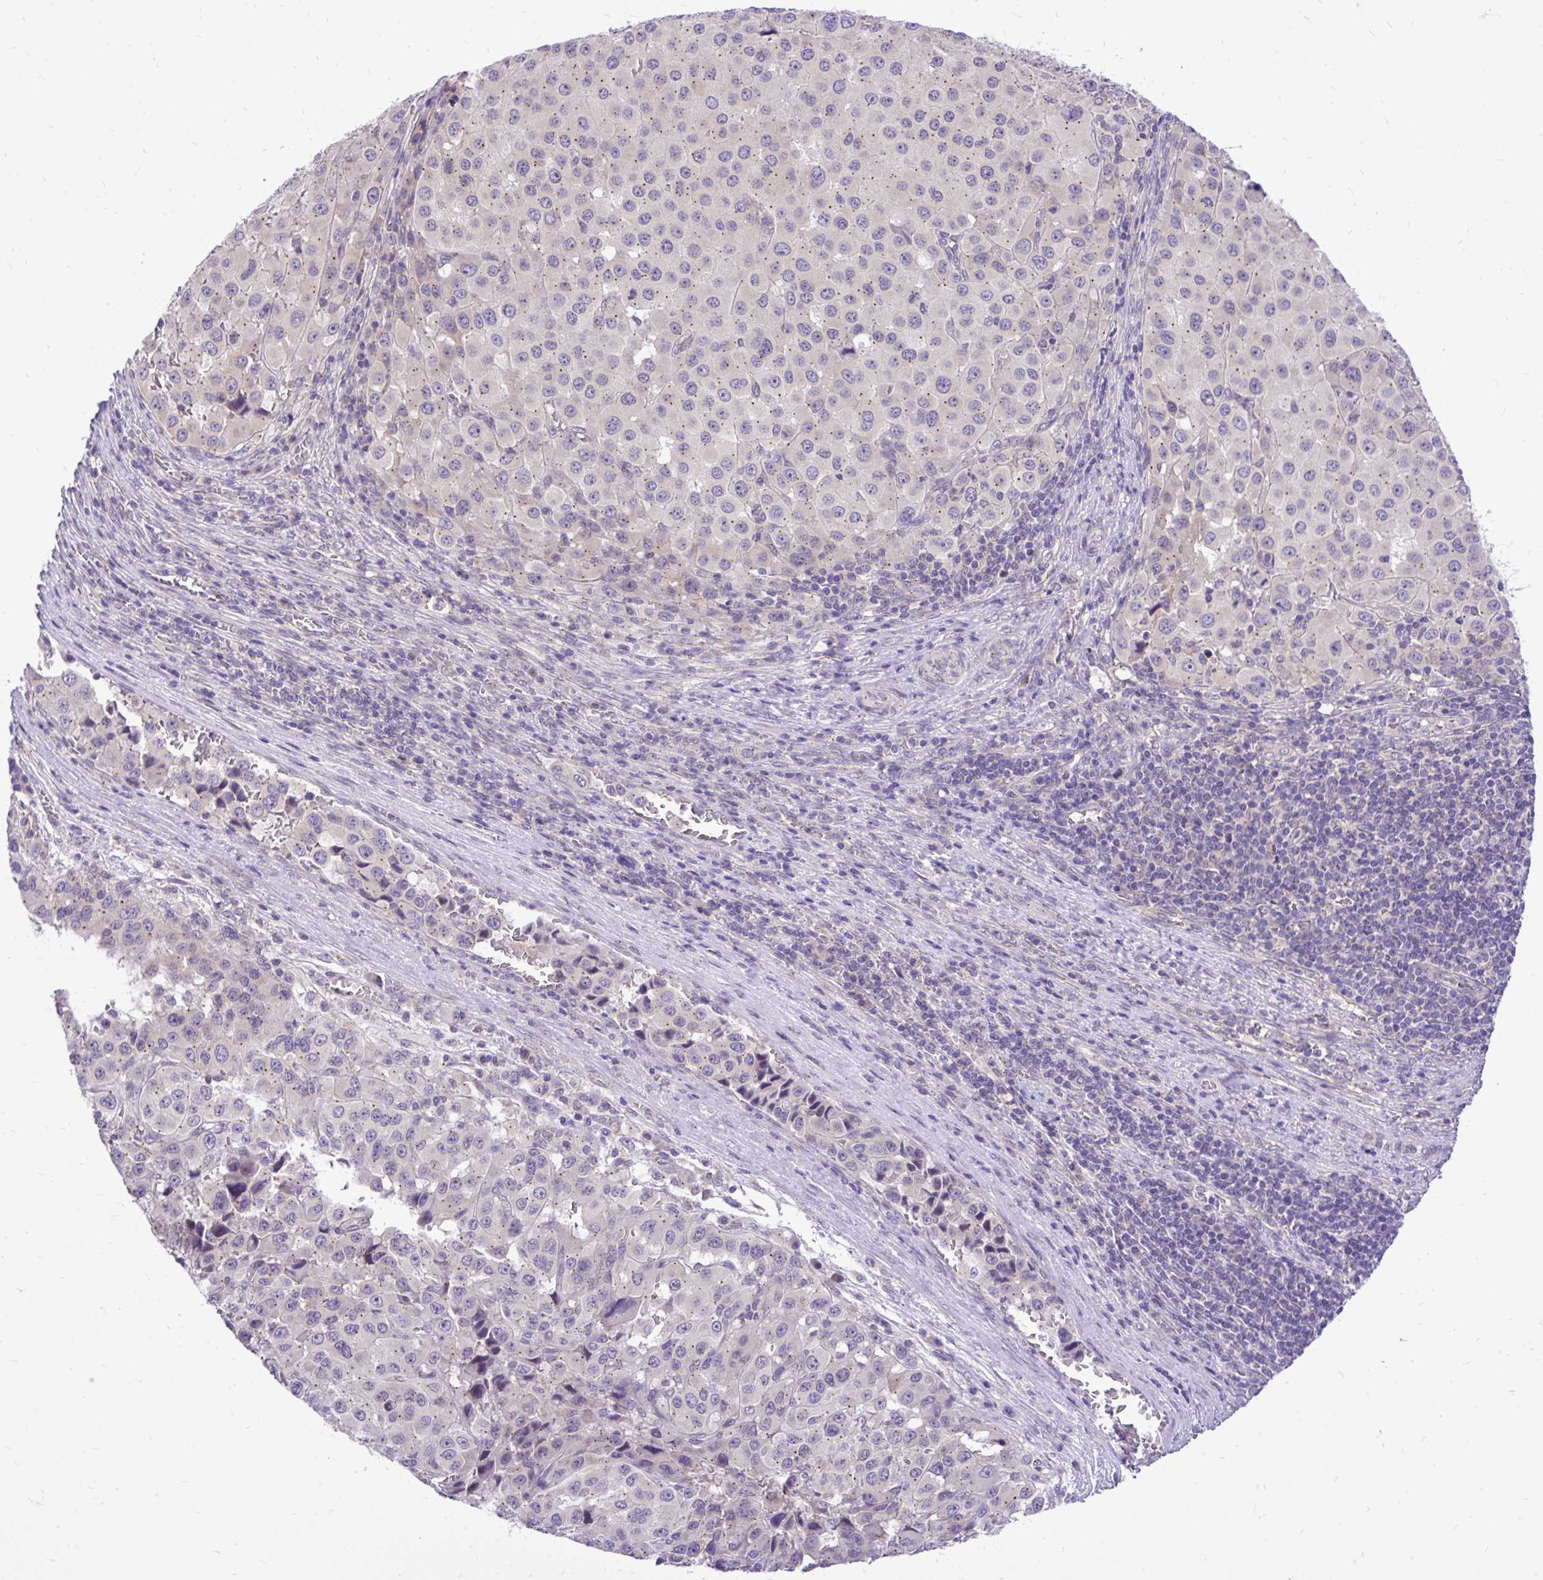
{"staining": {"intensity": "weak", "quantity": "25%-75%", "location": "cytoplasmic/membranous"}, "tissue": "melanoma", "cell_type": "Tumor cells", "image_type": "cancer", "snomed": [{"axis": "morphology", "description": "Malignant melanoma, Metastatic site"}, {"axis": "topography", "description": "Lymph node"}], "caption": "Immunohistochemistry of melanoma demonstrates low levels of weak cytoplasmic/membranous staining in about 25%-75% of tumor cells.", "gene": "CEACAM18", "patient": {"sex": "female", "age": 65}}